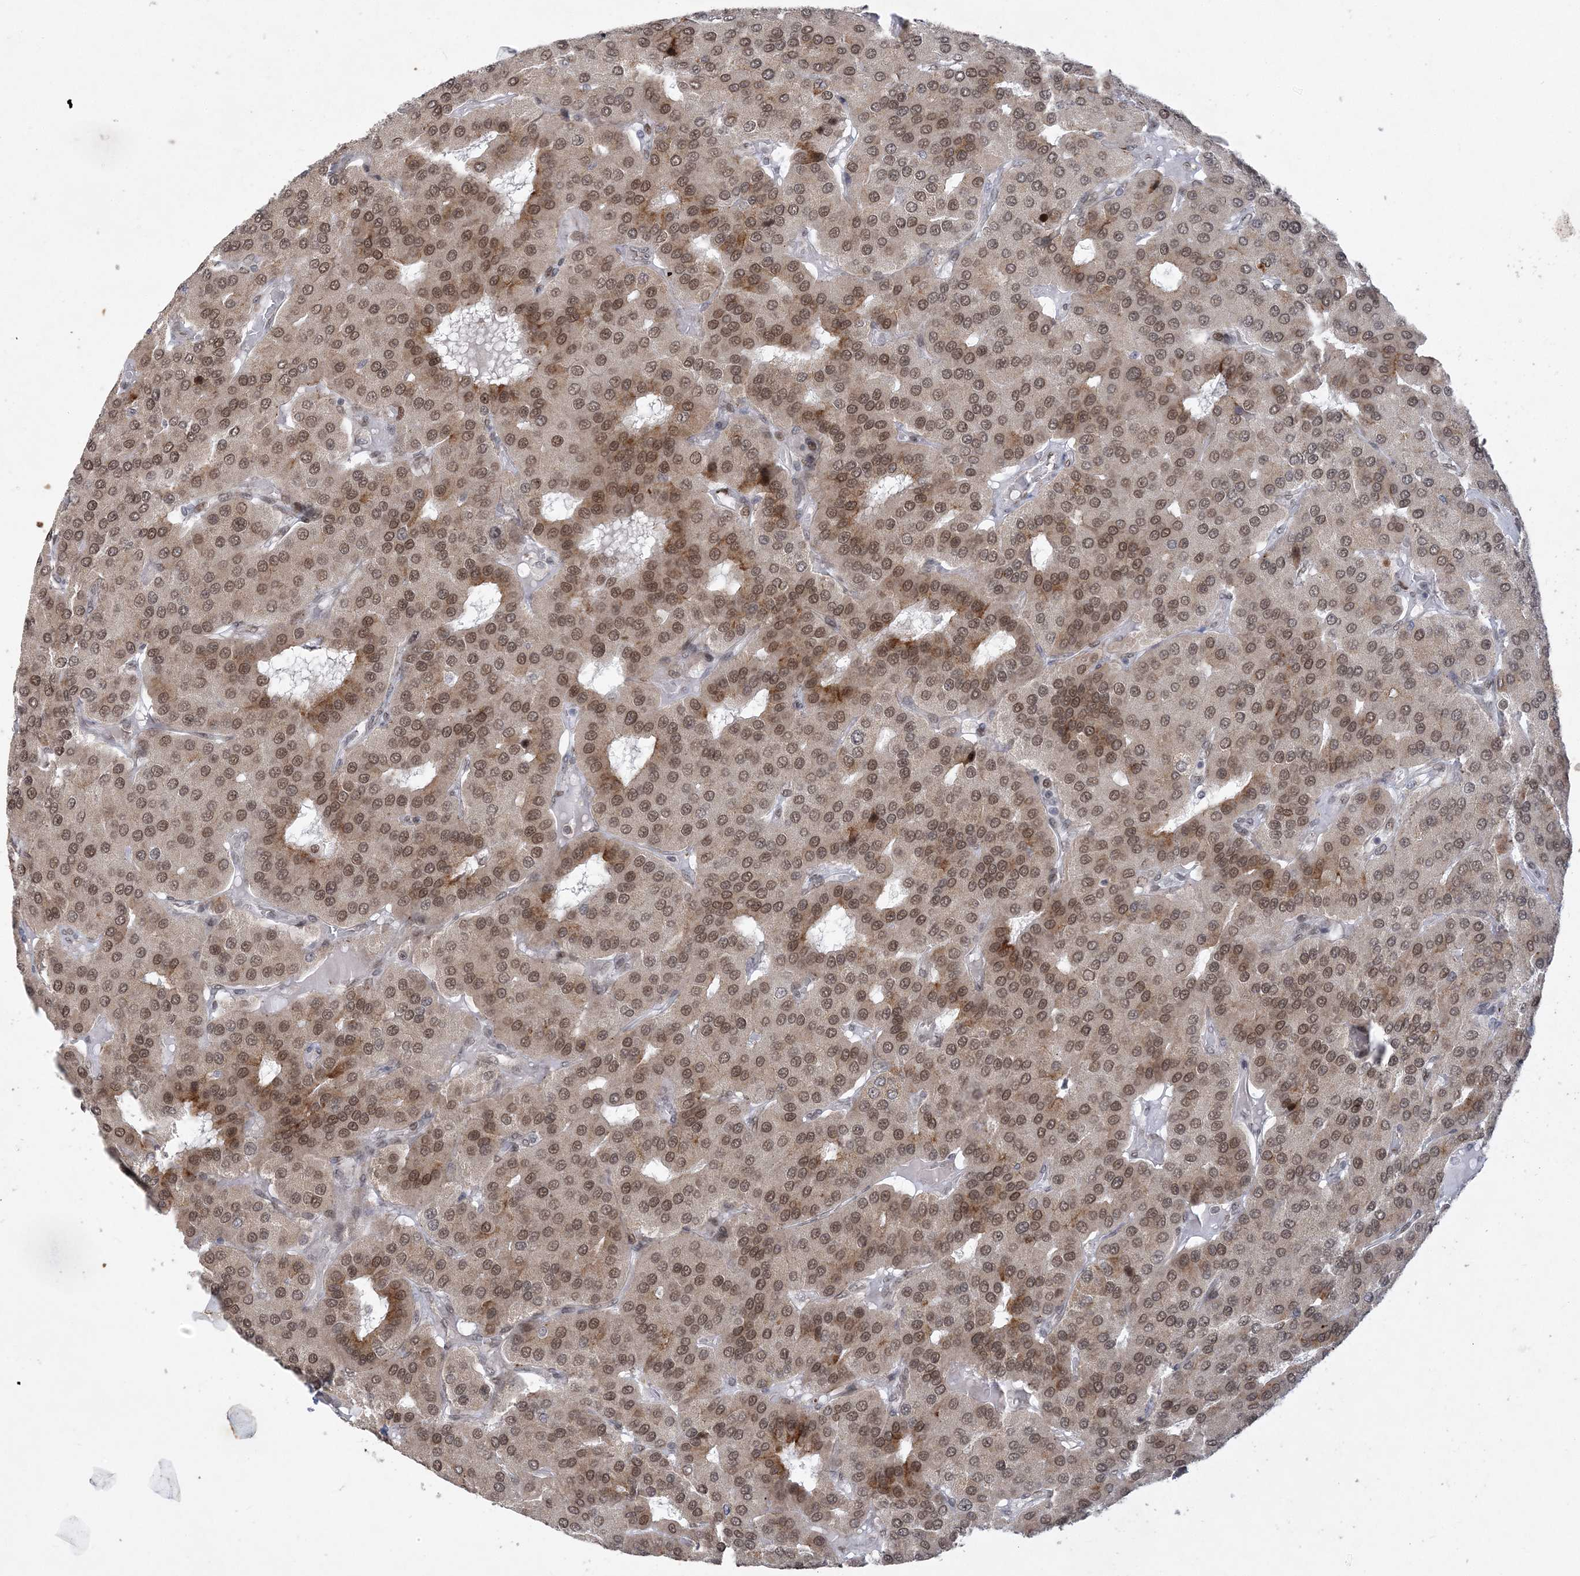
{"staining": {"intensity": "moderate", "quantity": ">75%", "location": "nuclear"}, "tissue": "parathyroid gland", "cell_type": "Glandular cells", "image_type": "normal", "snomed": [{"axis": "morphology", "description": "Normal tissue, NOS"}, {"axis": "morphology", "description": "Adenoma, NOS"}, {"axis": "topography", "description": "Parathyroid gland"}], "caption": "A high-resolution image shows immunohistochemistry staining of normal parathyroid gland, which demonstrates moderate nuclear staining in about >75% of glandular cells.", "gene": "WAC", "patient": {"sex": "female", "age": 86}}